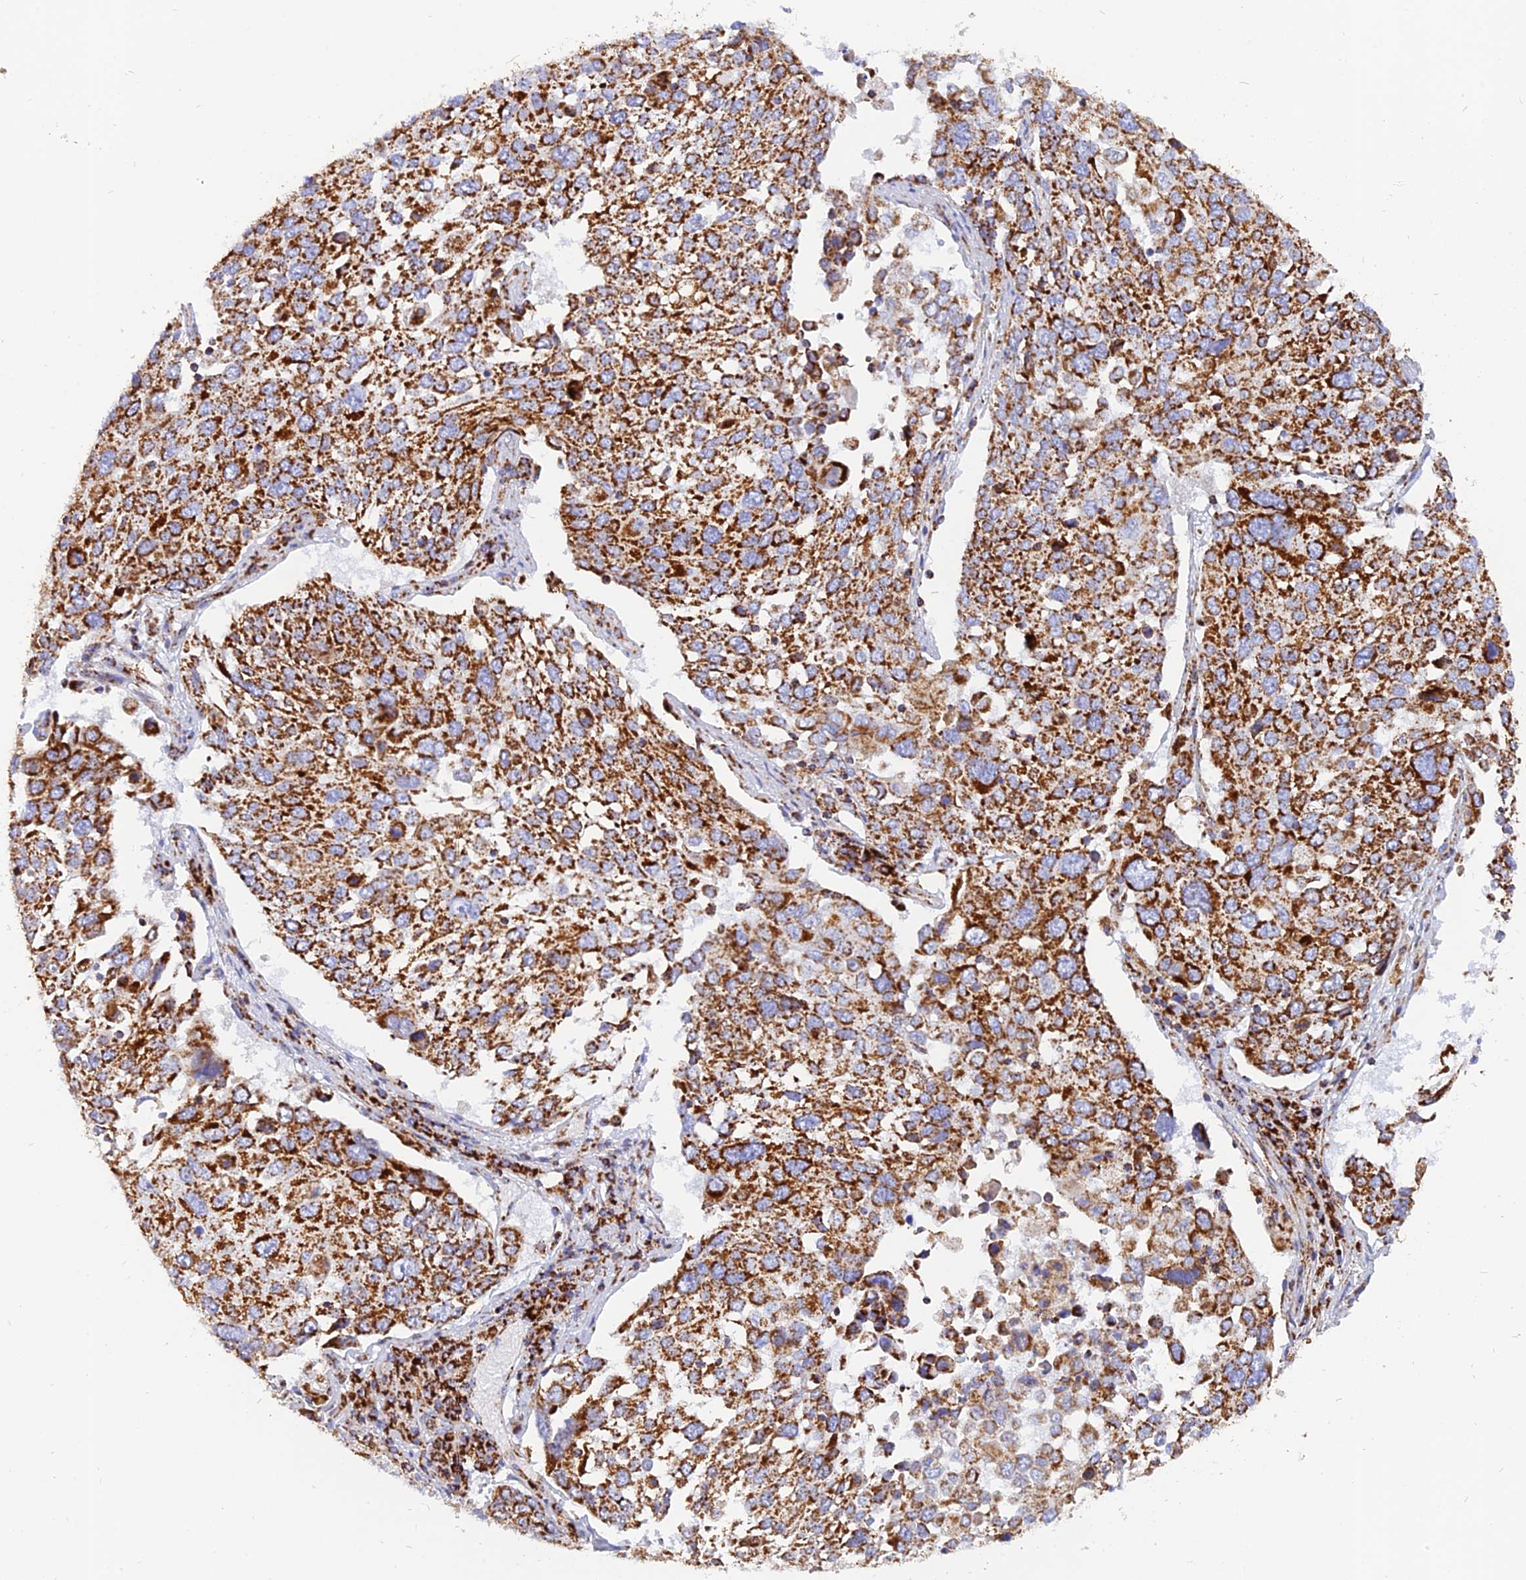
{"staining": {"intensity": "strong", "quantity": ">75%", "location": "cytoplasmic/membranous"}, "tissue": "lung cancer", "cell_type": "Tumor cells", "image_type": "cancer", "snomed": [{"axis": "morphology", "description": "Squamous cell carcinoma, NOS"}, {"axis": "topography", "description": "Lung"}], "caption": "A histopathology image of human lung cancer (squamous cell carcinoma) stained for a protein reveals strong cytoplasmic/membranous brown staining in tumor cells.", "gene": "NDUFB6", "patient": {"sex": "male", "age": 65}}